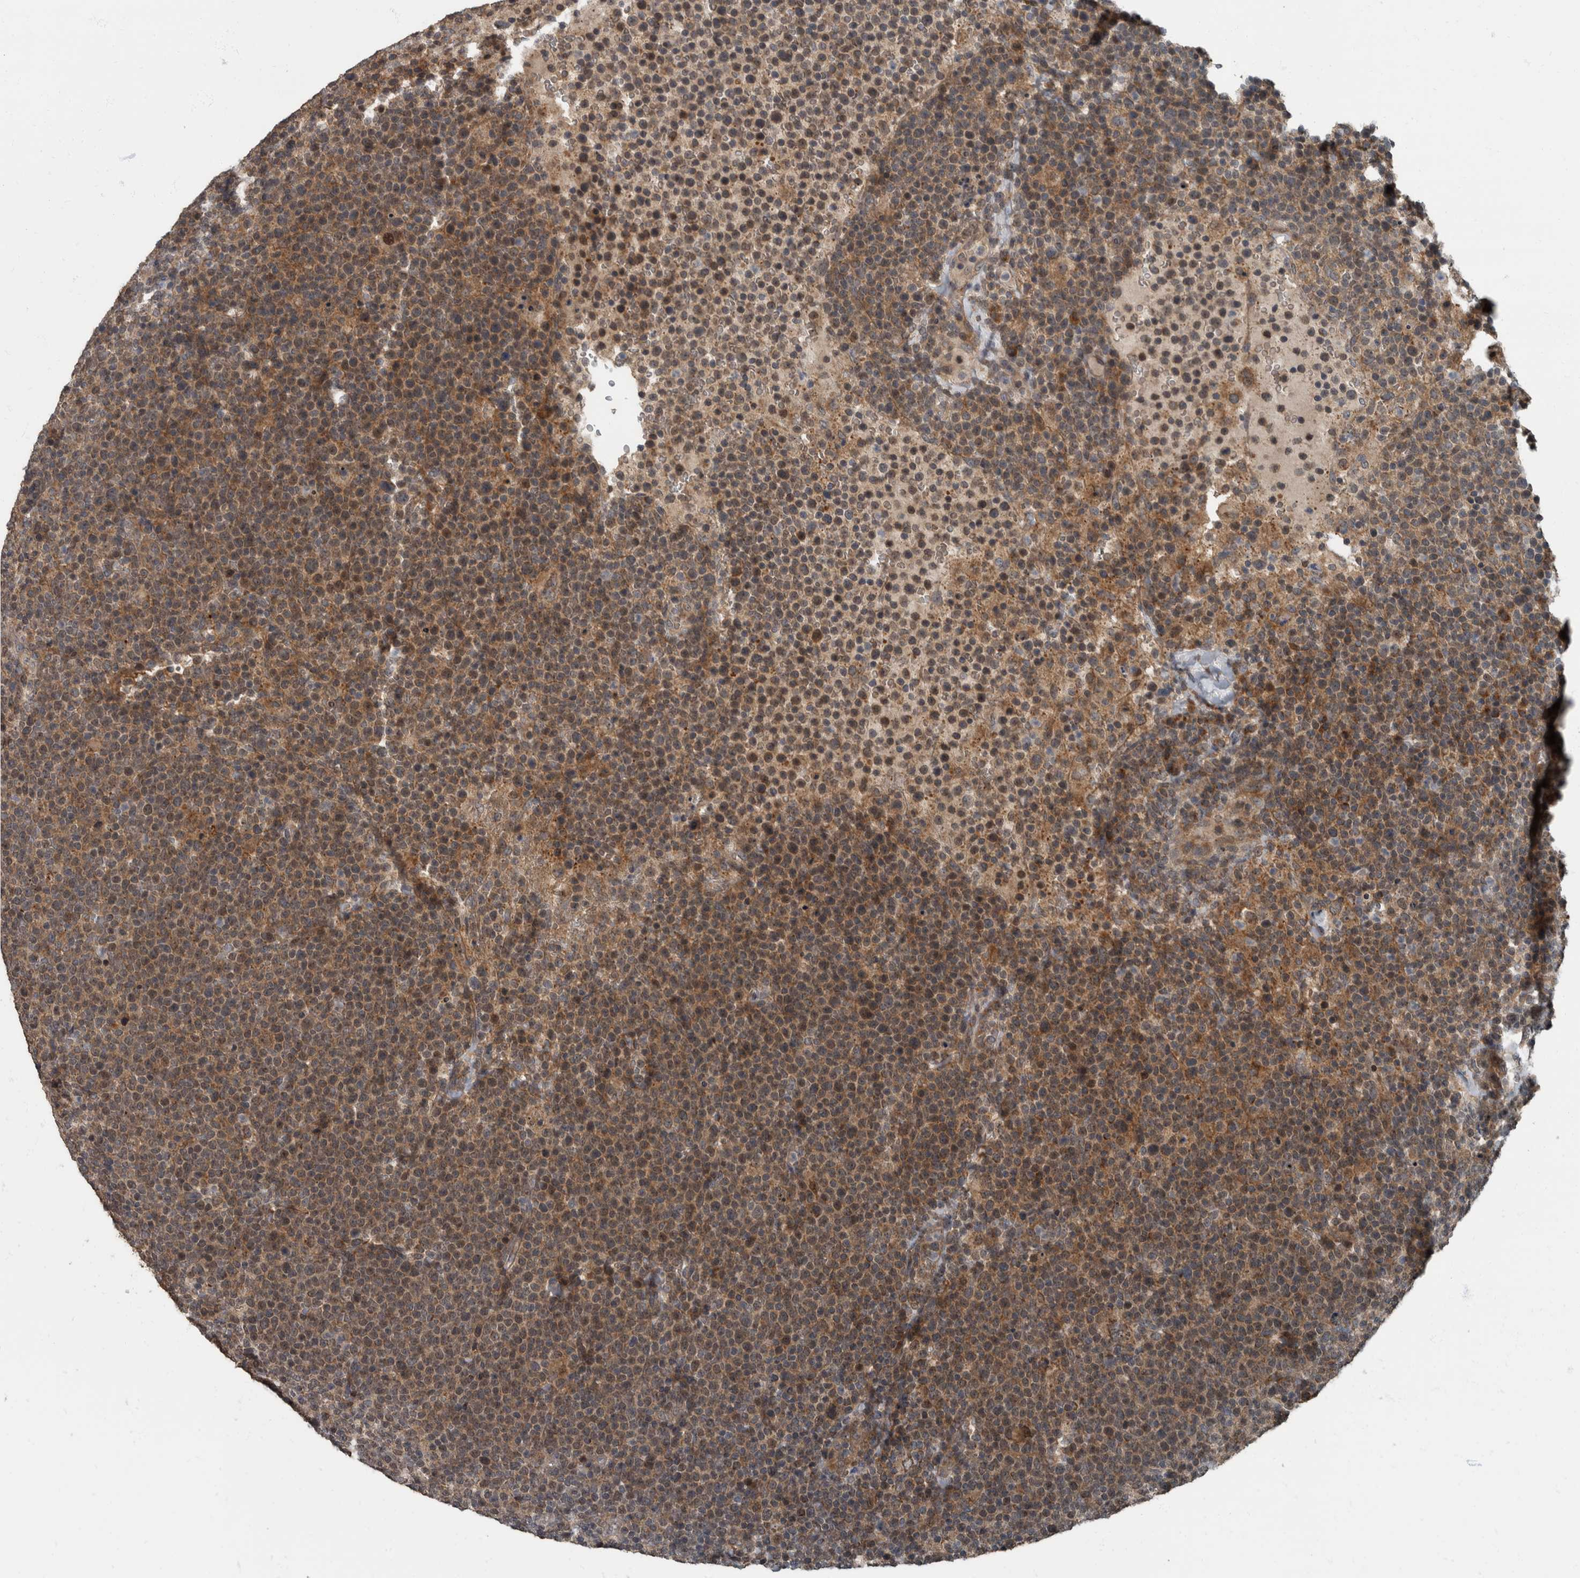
{"staining": {"intensity": "moderate", "quantity": ">75%", "location": "cytoplasmic/membranous"}, "tissue": "lymphoma", "cell_type": "Tumor cells", "image_type": "cancer", "snomed": [{"axis": "morphology", "description": "Malignant lymphoma, non-Hodgkin's type, High grade"}, {"axis": "topography", "description": "Lymph node"}], "caption": "Immunohistochemical staining of lymphoma shows medium levels of moderate cytoplasmic/membranous staining in about >75% of tumor cells. Using DAB (3,3'-diaminobenzidine) (brown) and hematoxylin (blue) stains, captured at high magnification using brightfield microscopy.", "gene": "RABGGTB", "patient": {"sex": "male", "age": 61}}